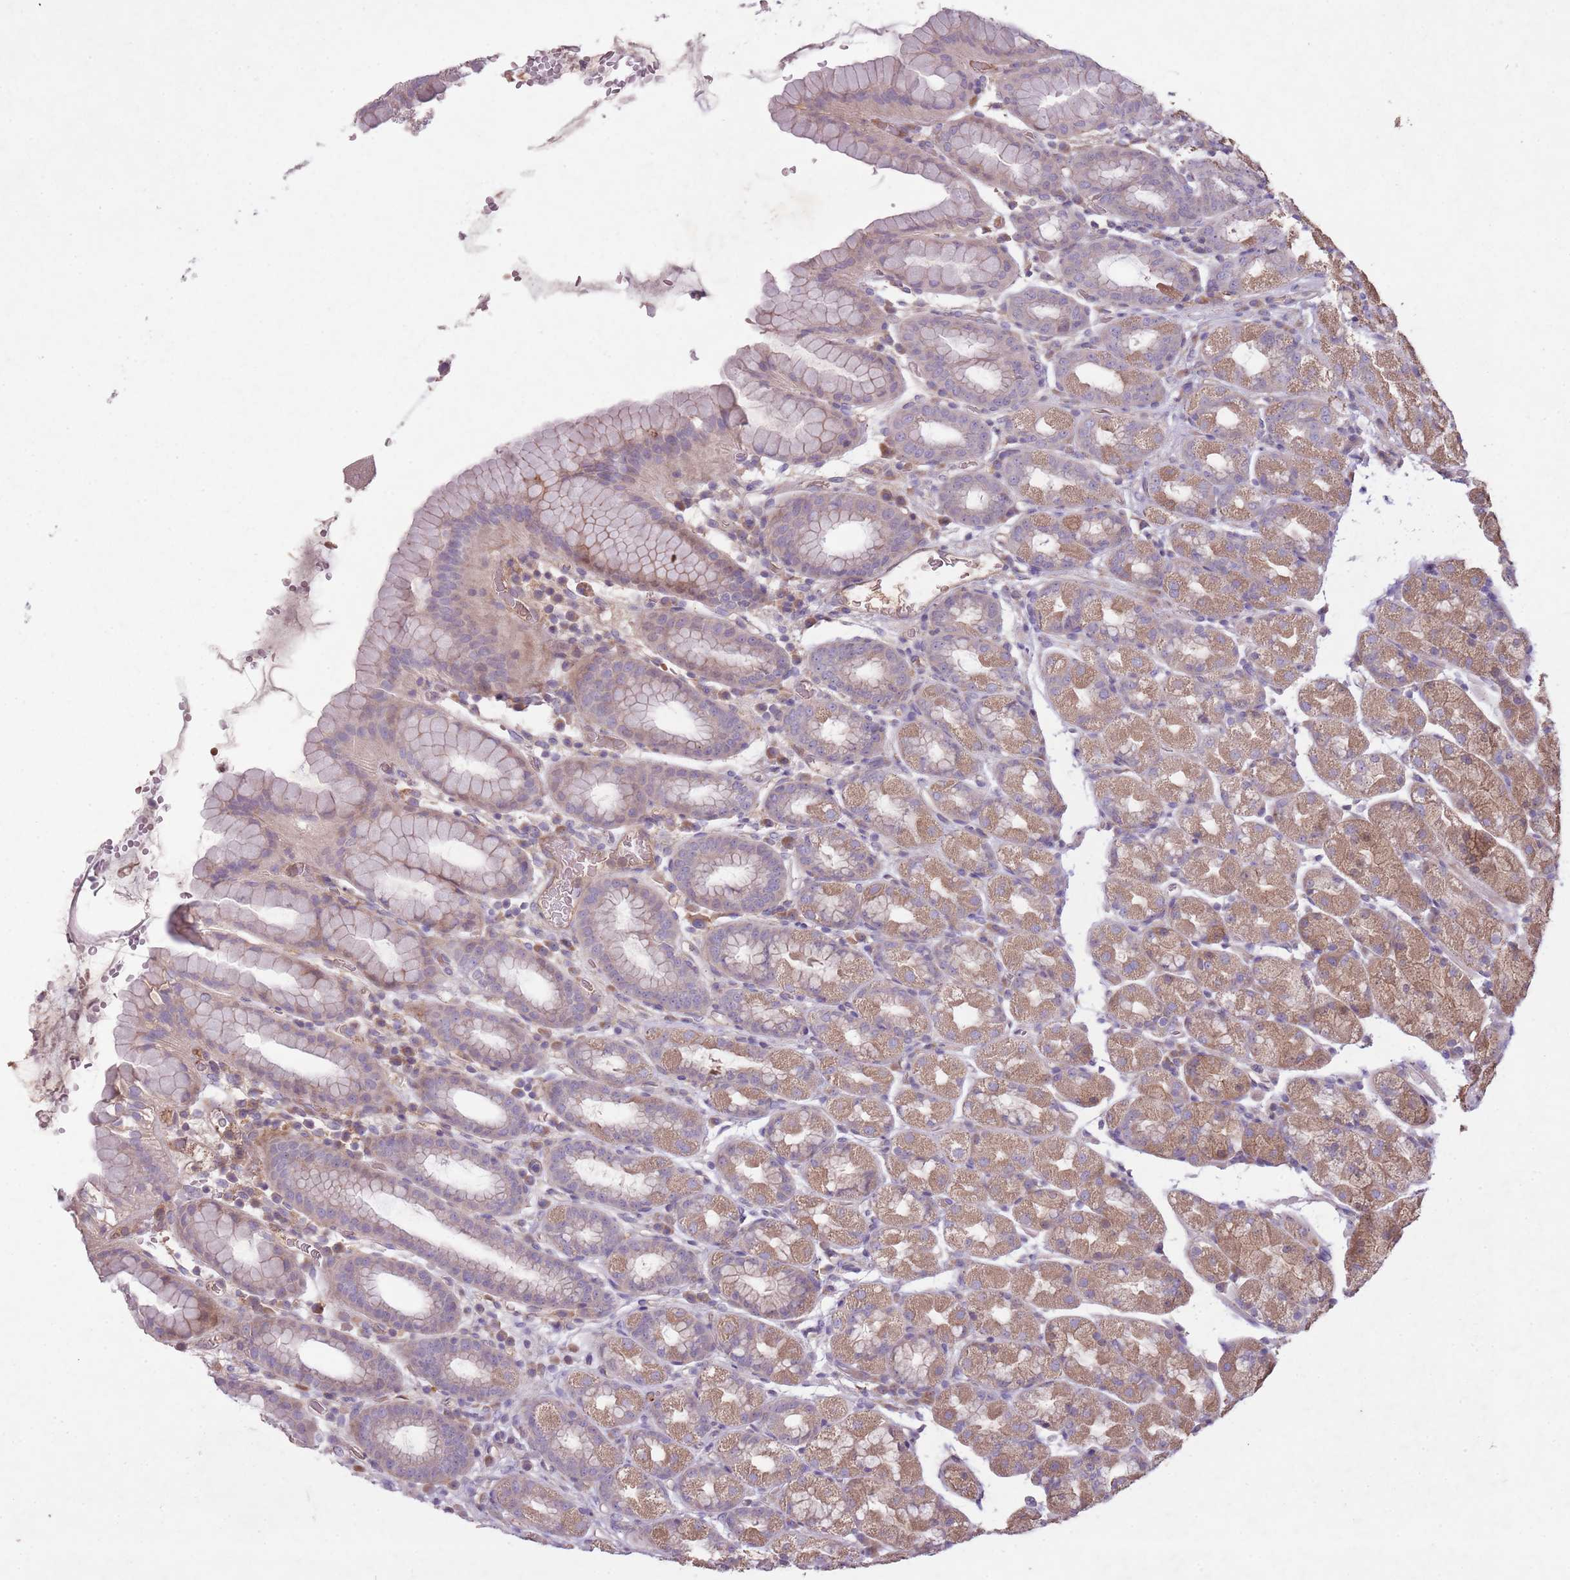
{"staining": {"intensity": "moderate", "quantity": "25%-75%", "location": "cytoplasmic/membranous"}, "tissue": "stomach", "cell_type": "Glandular cells", "image_type": "normal", "snomed": [{"axis": "morphology", "description": "Normal tissue, NOS"}, {"axis": "topography", "description": "Stomach, upper"}, {"axis": "topography", "description": "Stomach, lower"}, {"axis": "topography", "description": "Small intestine"}], "caption": "Glandular cells display medium levels of moderate cytoplasmic/membranous expression in approximately 25%-75% of cells in normal stomach.", "gene": "OR2V1", "patient": {"sex": "male", "age": 68}}